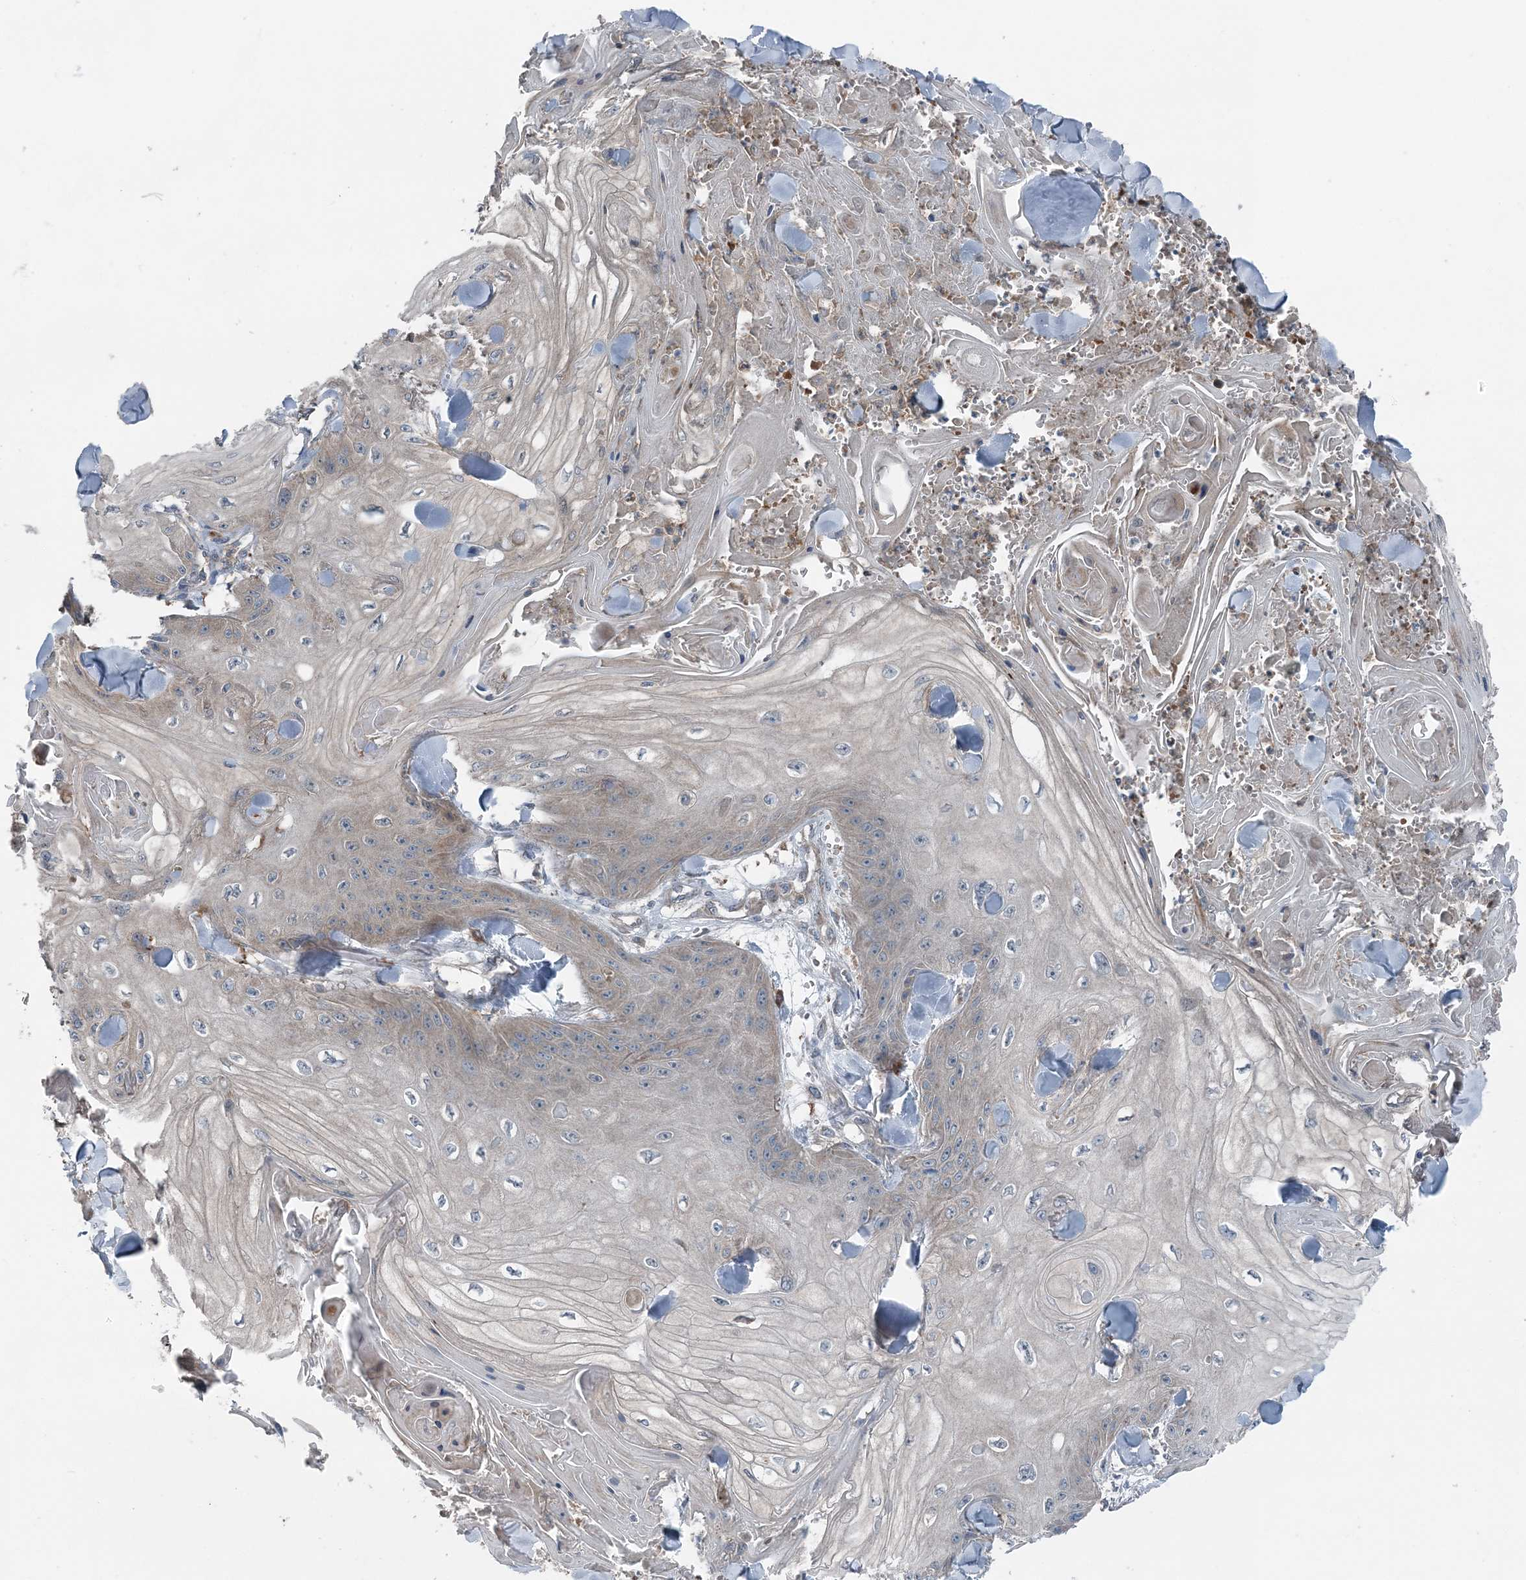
{"staining": {"intensity": "negative", "quantity": "none", "location": "none"}, "tissue": "skin cancer", "cell_type": "Tumor cells", "image_type": "cancer", "snomed": [{"axis": "morphology", "description": "Squamous cell carcinoma, NOS"}, {"axis": "topography", "description": "Skin"}], "caption": "Immunohistochemical staining of human skin squamous cell carcinoma displays no significant expression in tumor cells.", "gene": "ASNSD1", "patient": {"sex": "male", "age": 74}}